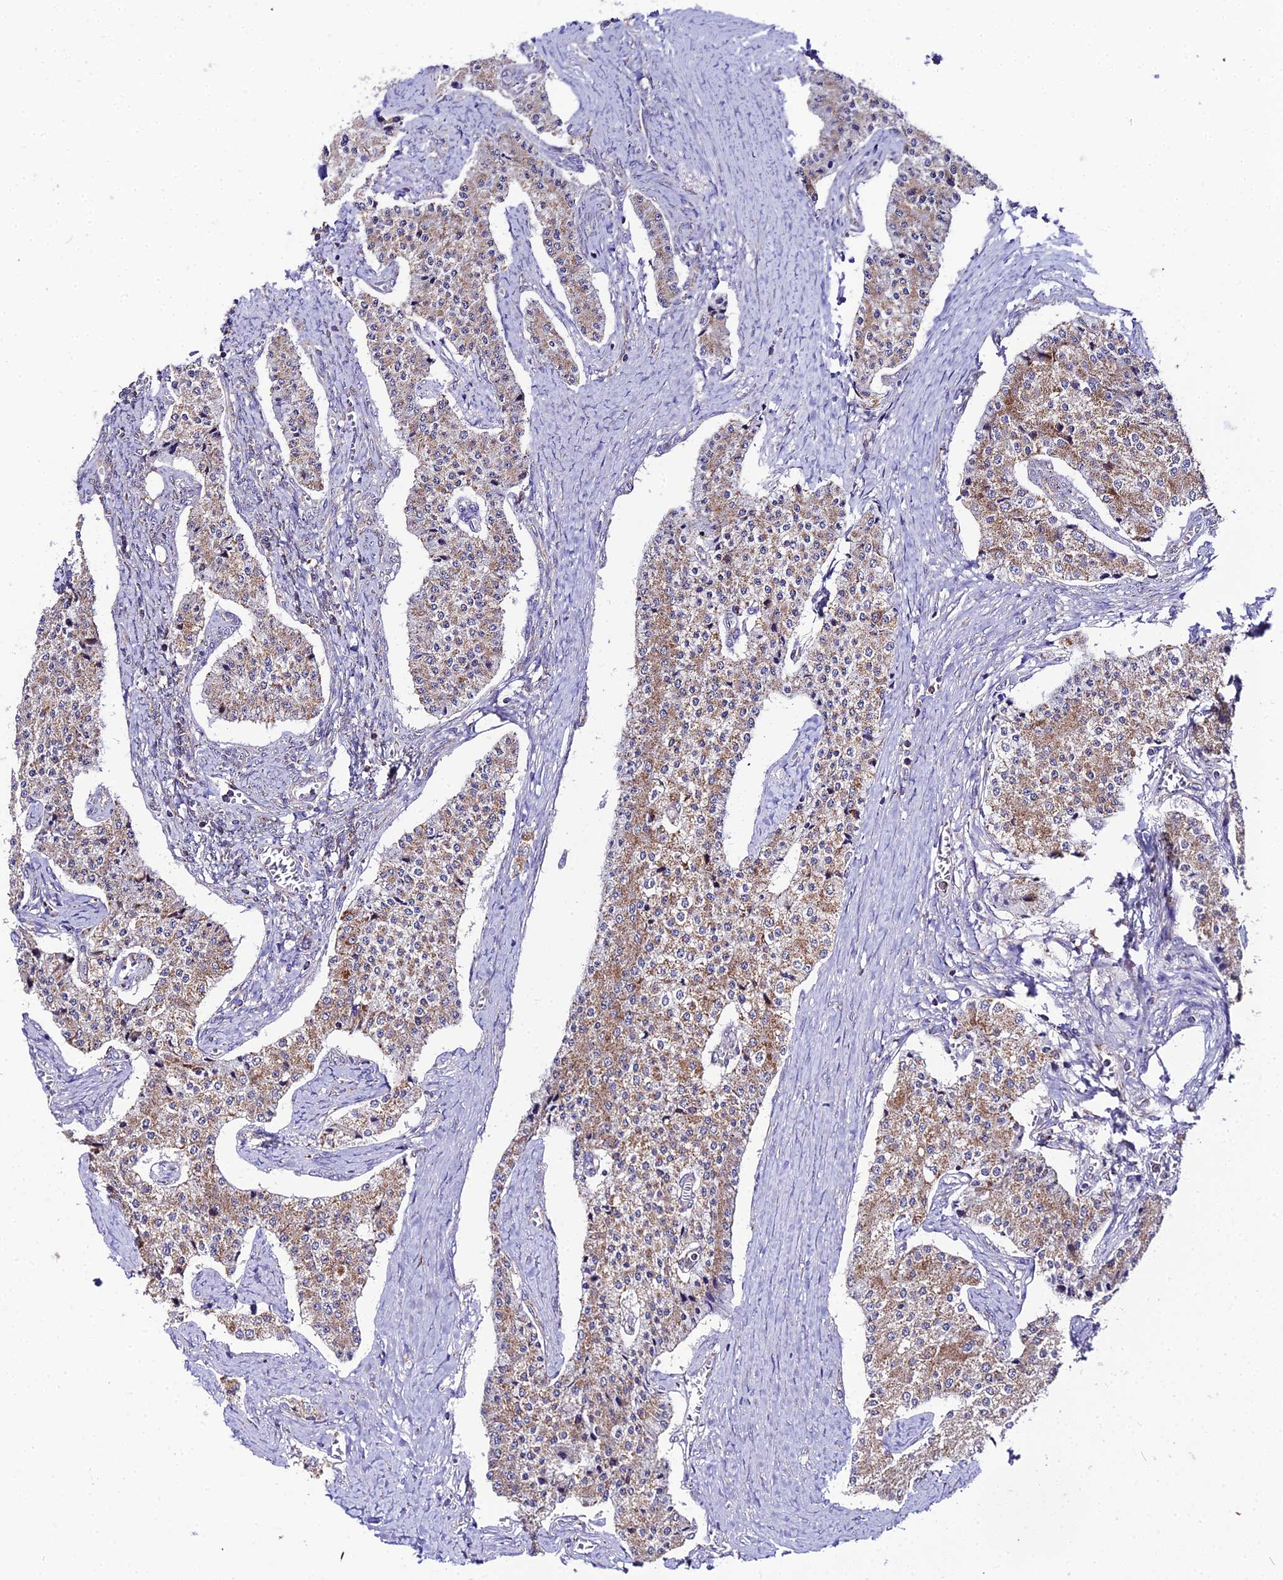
{"staining": {"intensity": "moderate", "quantity": ">75%", "location": "cytoplasmic/membranous"}, "tissue": "carcinoid", "cell_type": "Tumor cells", "image_type": "cancer", "snomed": [{"axis": "morphology", "description": "Carcinoid, malignant, NOS"}, {"axis": "topography", "description": "Colon"}], "caption": "The immunohistochemical stain labels moderate cytoplasmic/membranous expression in tumor cells of carcinoid tissue.", "gene": "PSMD2", "patient": {"sex": "female", "age": 52}}